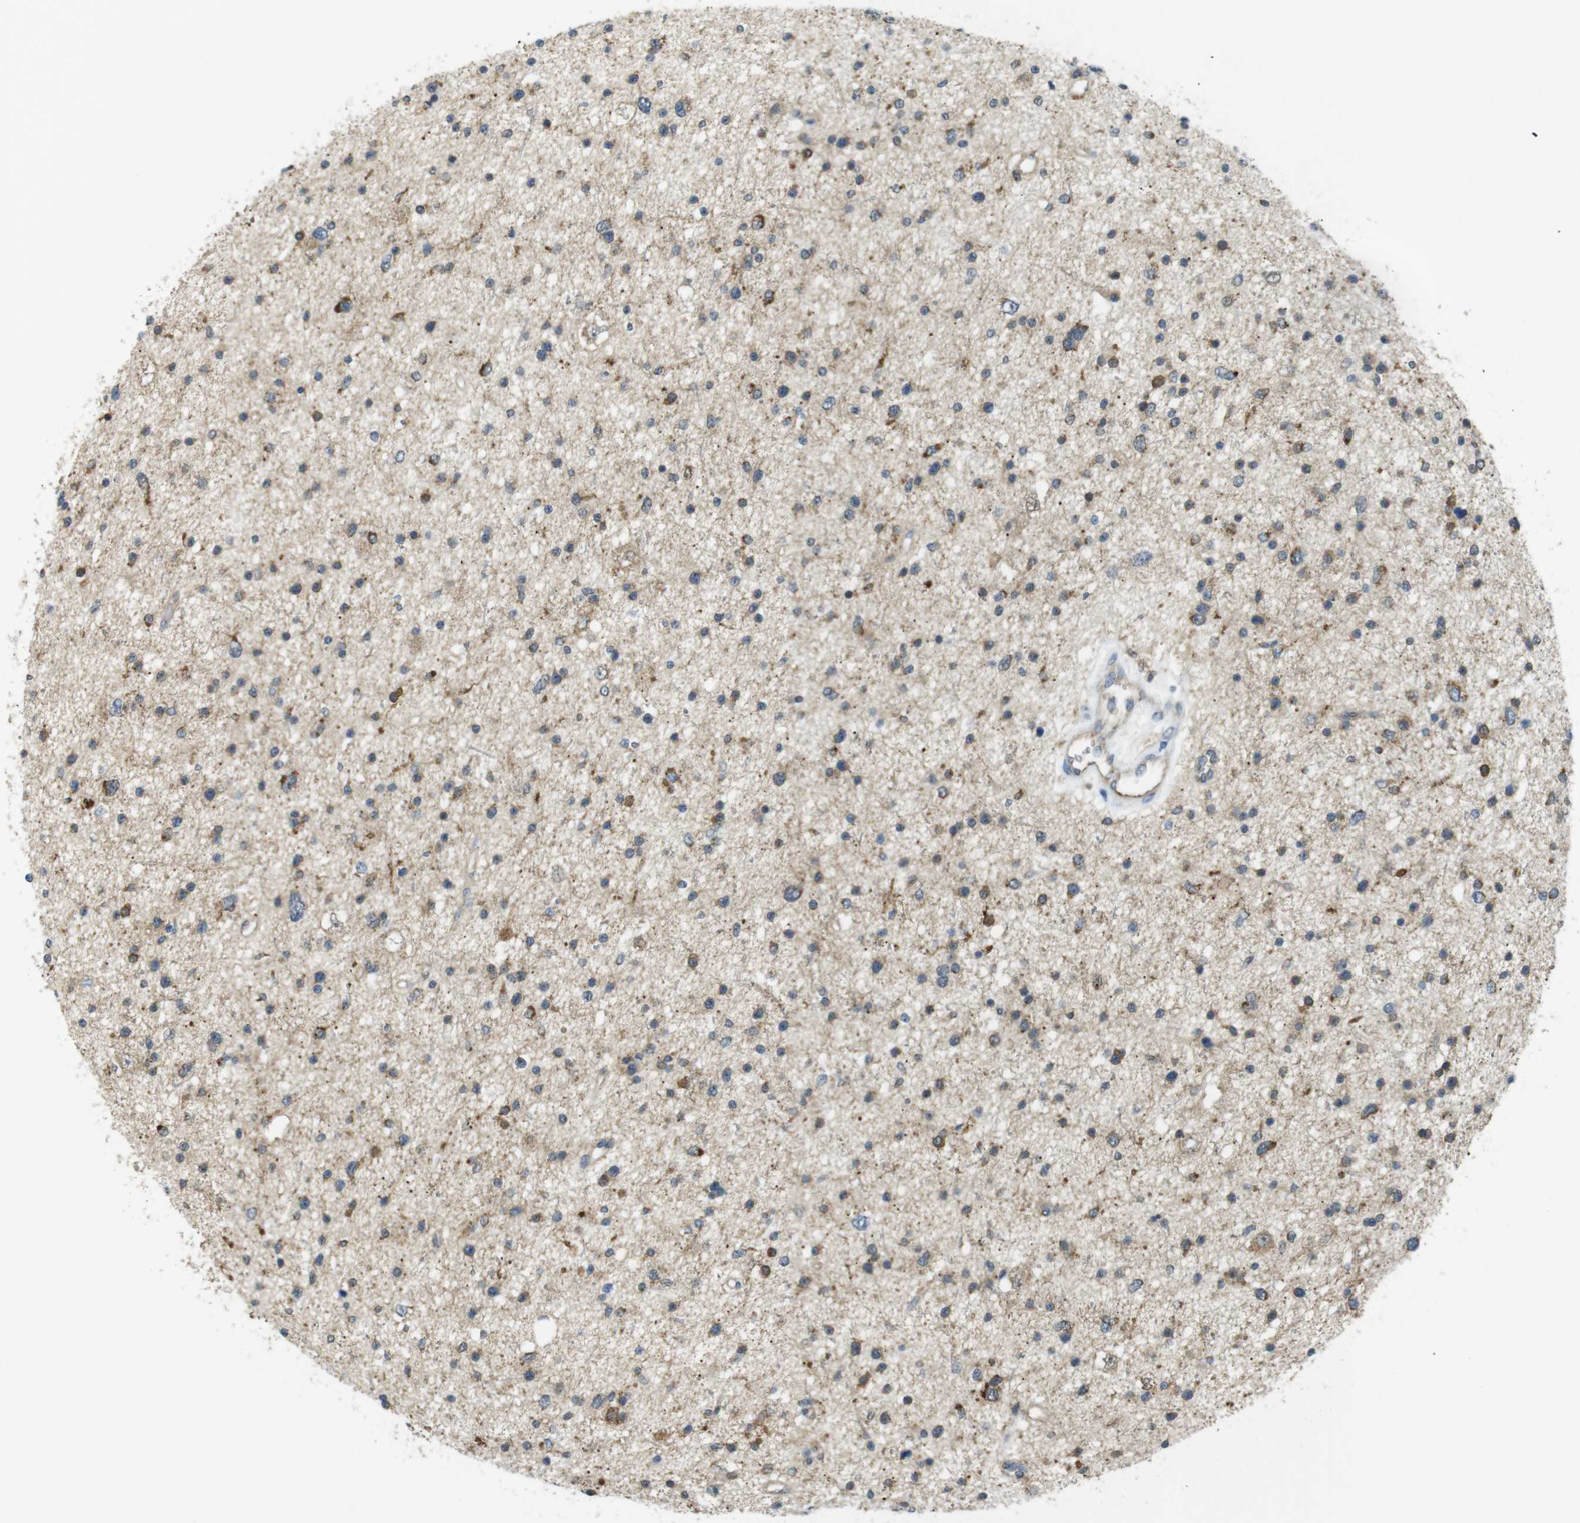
{"staining": {"intensity": "moderate", "quantity": ">75%", "location": "cytoplasmic/membranous"}, "tissue": "glioma", "cell_type": "Tumor cells", "image_type": "cancer", "snomed": [{"axis": "morphology", "description": "Glioma, malignant, Low grade"}, {"axis": "topography", "description": "Brain"}], "caption": "Immunohistochemistry staining of low-grade glioma (malignant), which exhibits medium levels of moderate cytoplasmic/membranous positivity in about >75% of tumor cells indicating moderate cytoplasmic/membranous protein positivity. The staining was performed using DAB (brown) for protein detection and nuclei were counterstained in hematoxylin (blue).", "gene": "BRI3BP", "patient": {"sex": "female", "age": 37}}